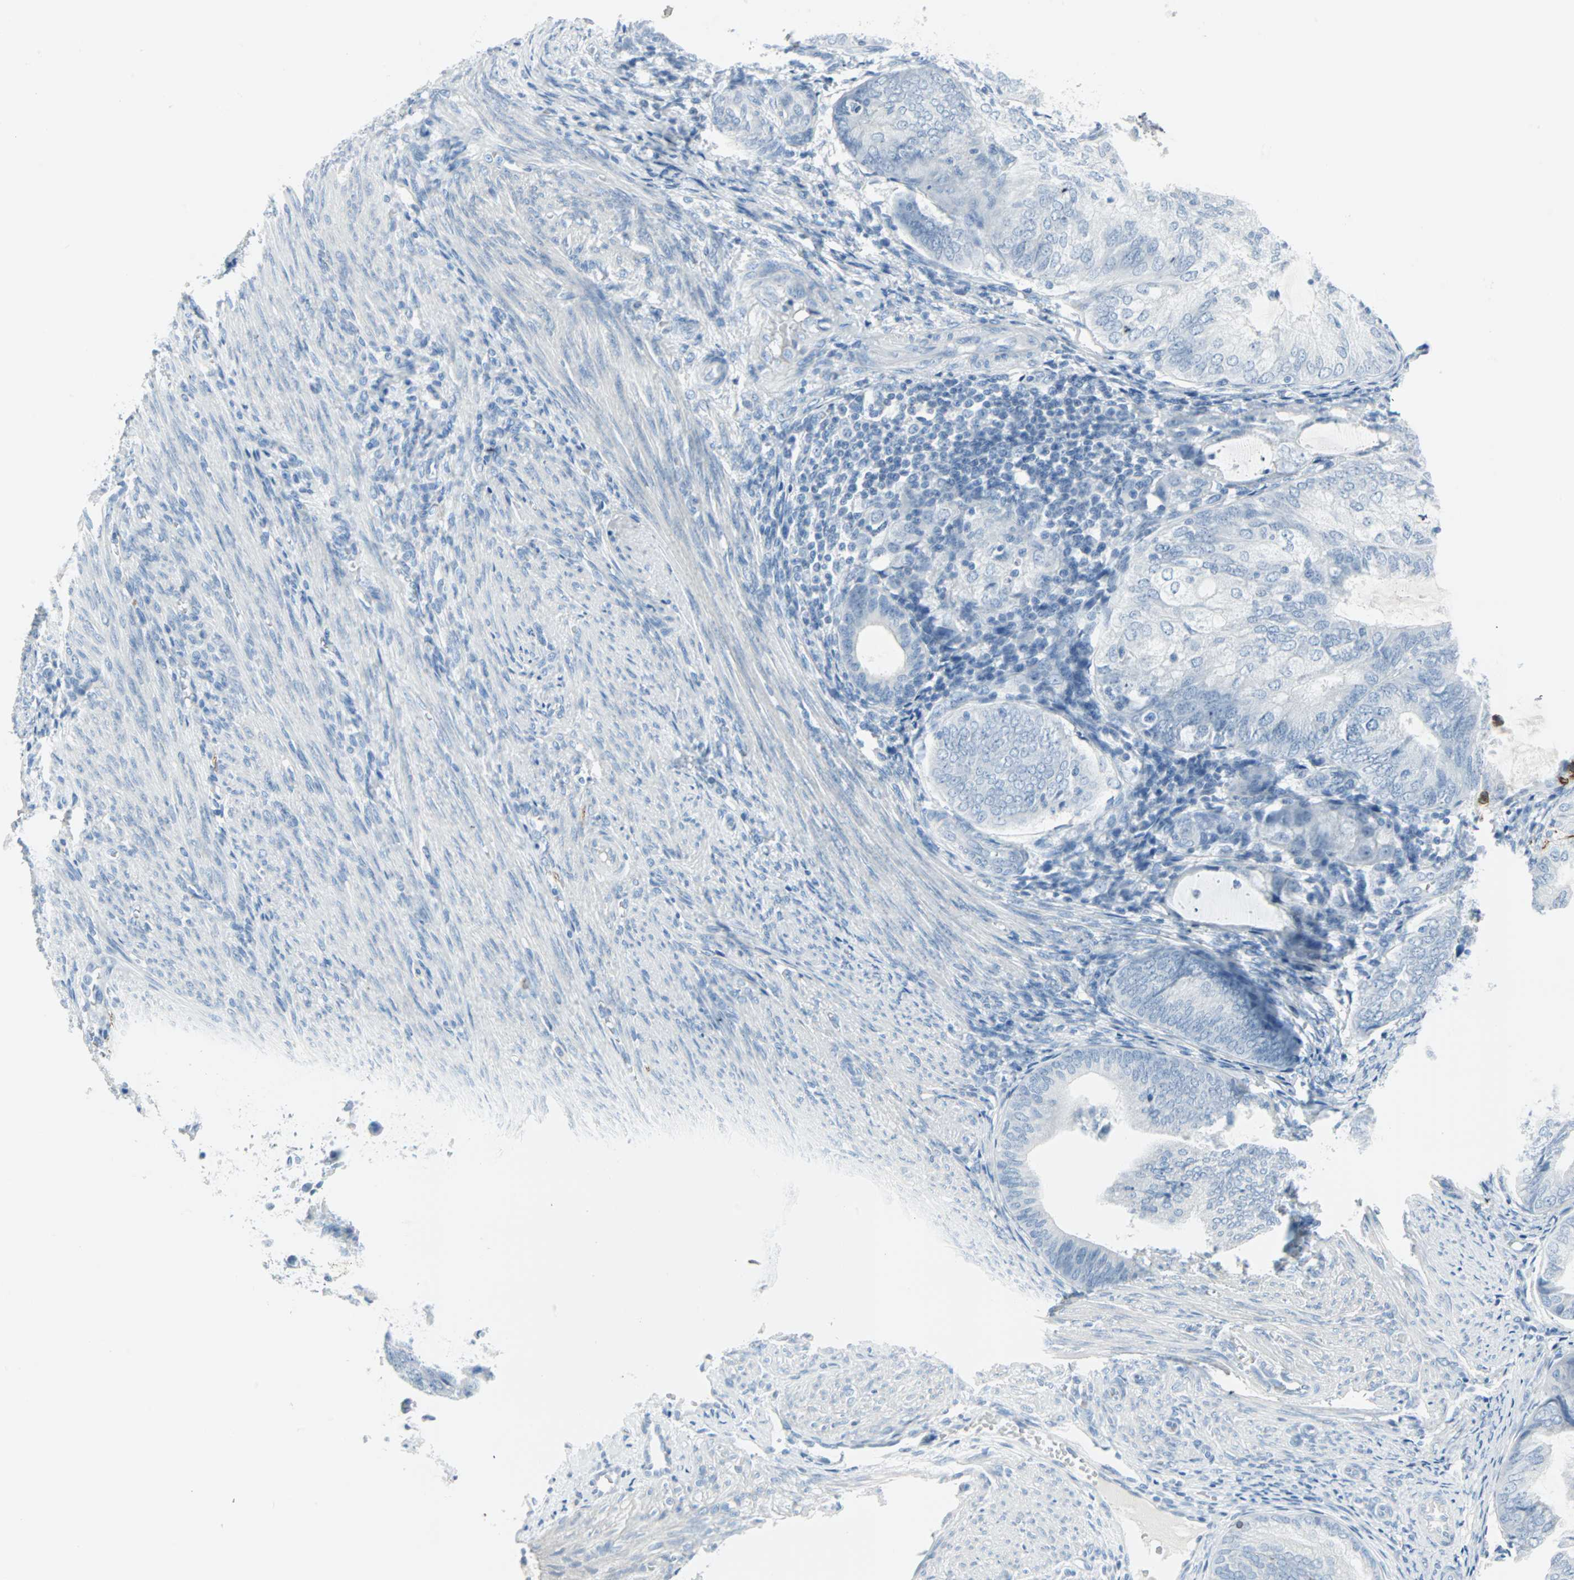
{"staining": {"intensity": "negative", "quantity": "none", "location": "none"}, "tissue": "endometrial cancer", "cell_type": "Tumor cells", "image_type": "cancer", "snomed": [{"axis": "morphology", "description": "Adenocarcinoma, NOS"}, {"axis": "topography", "description": "Endometrium"}], "caption": "Immunohistochemistry (IHC) histopathology image of human adenocarcinoma (endometrial) stained for a protein (brown), which reveals no staining in tumor cells.", "gene": "STX1A", "patient": {"sex": "female", "age": 81}}